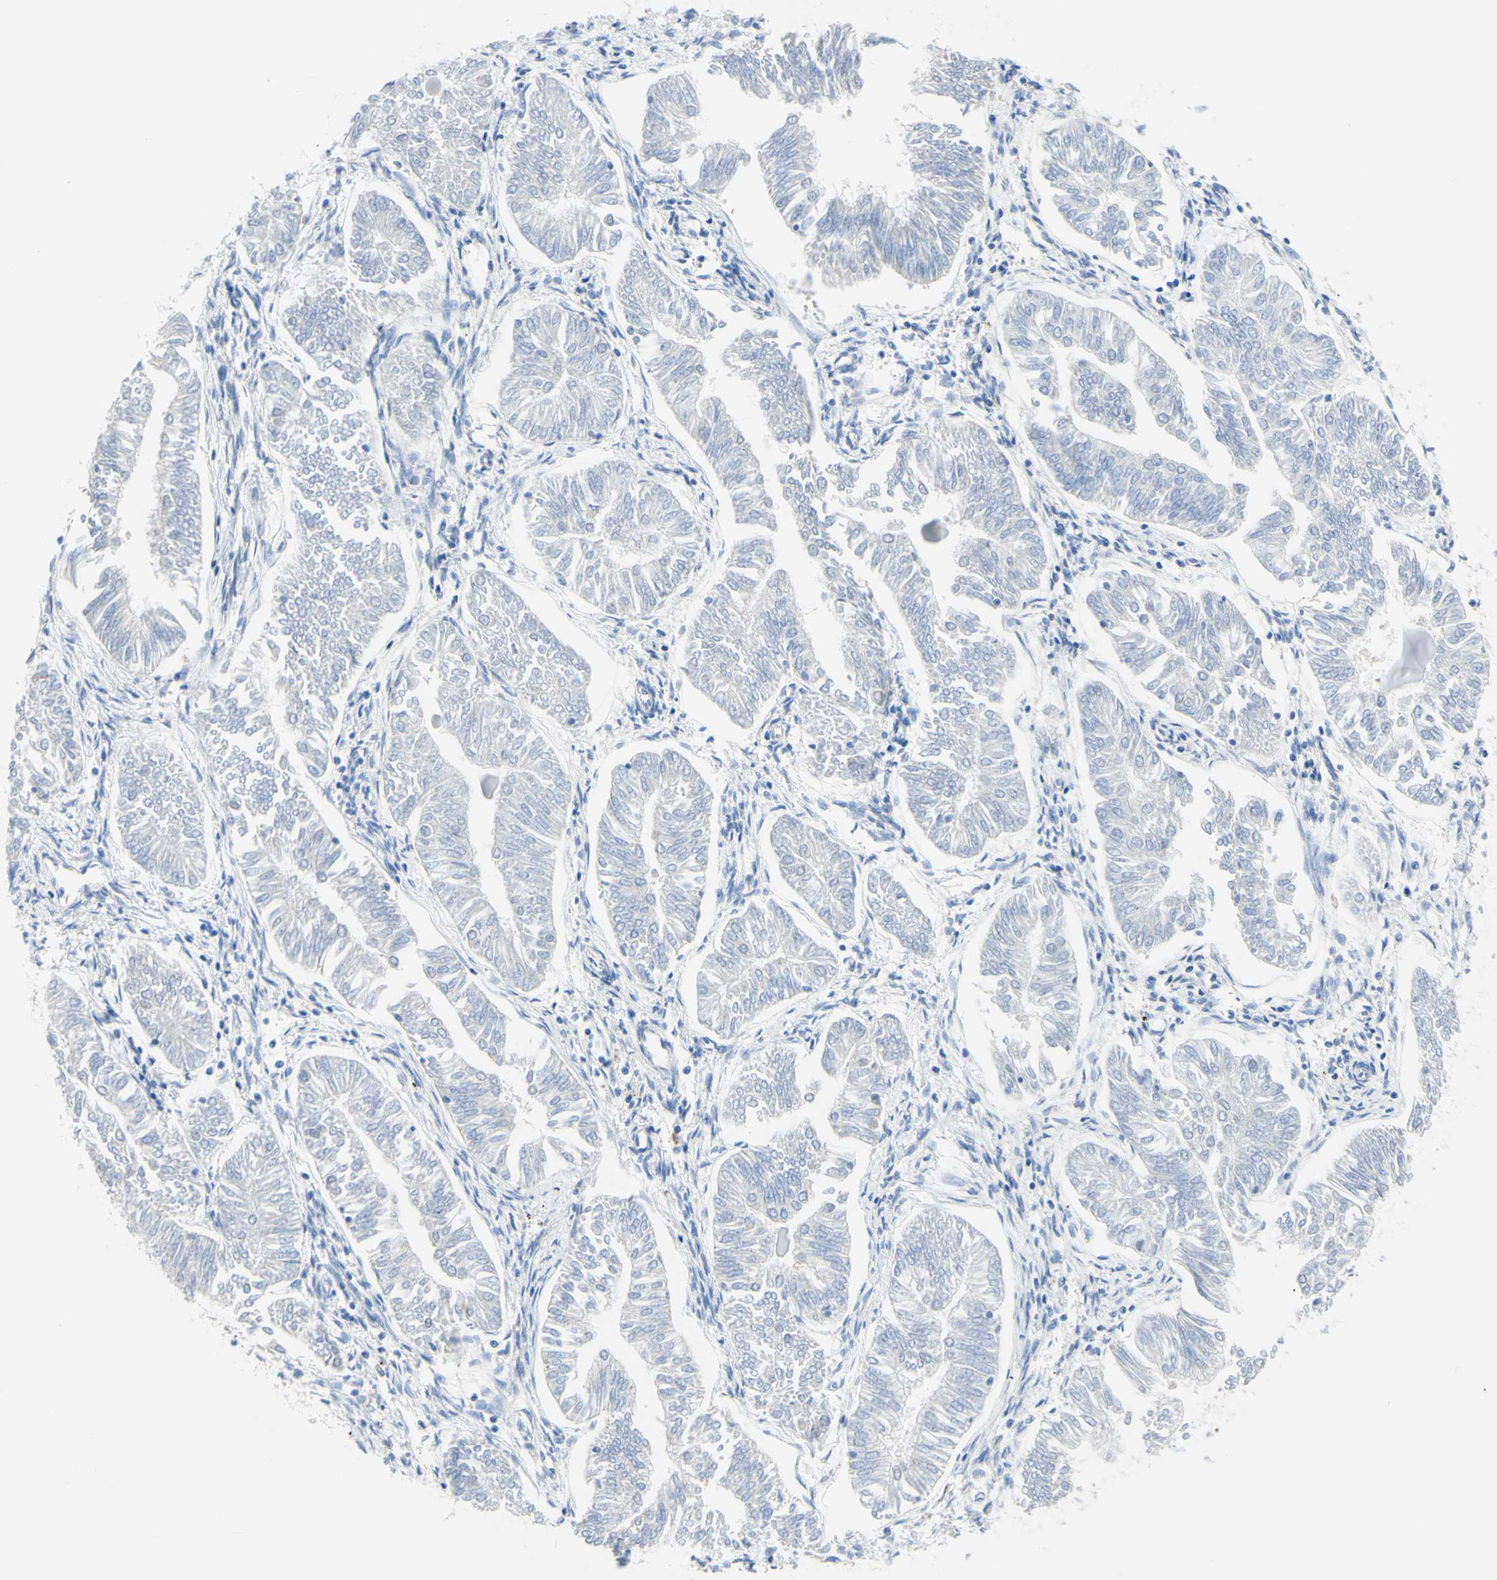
{"staining": {"intensity": "negative", "quantity": "none", "location": "none"}, "tissue": "endometrial cancer", "cell_type": "Tumor cells", "image_type": "cancer", "snomed": [{"axis": "morphology", "description": "Adenocarcinoma, NOS"}, {"axis": "topography", "description": "Endometrium"}], "caption": "Tumor cells show no significant protein expression in adenocarcinoma (endometrial).", "gene": "FMR1", "patient": {"sex": "female", "age": 53}}